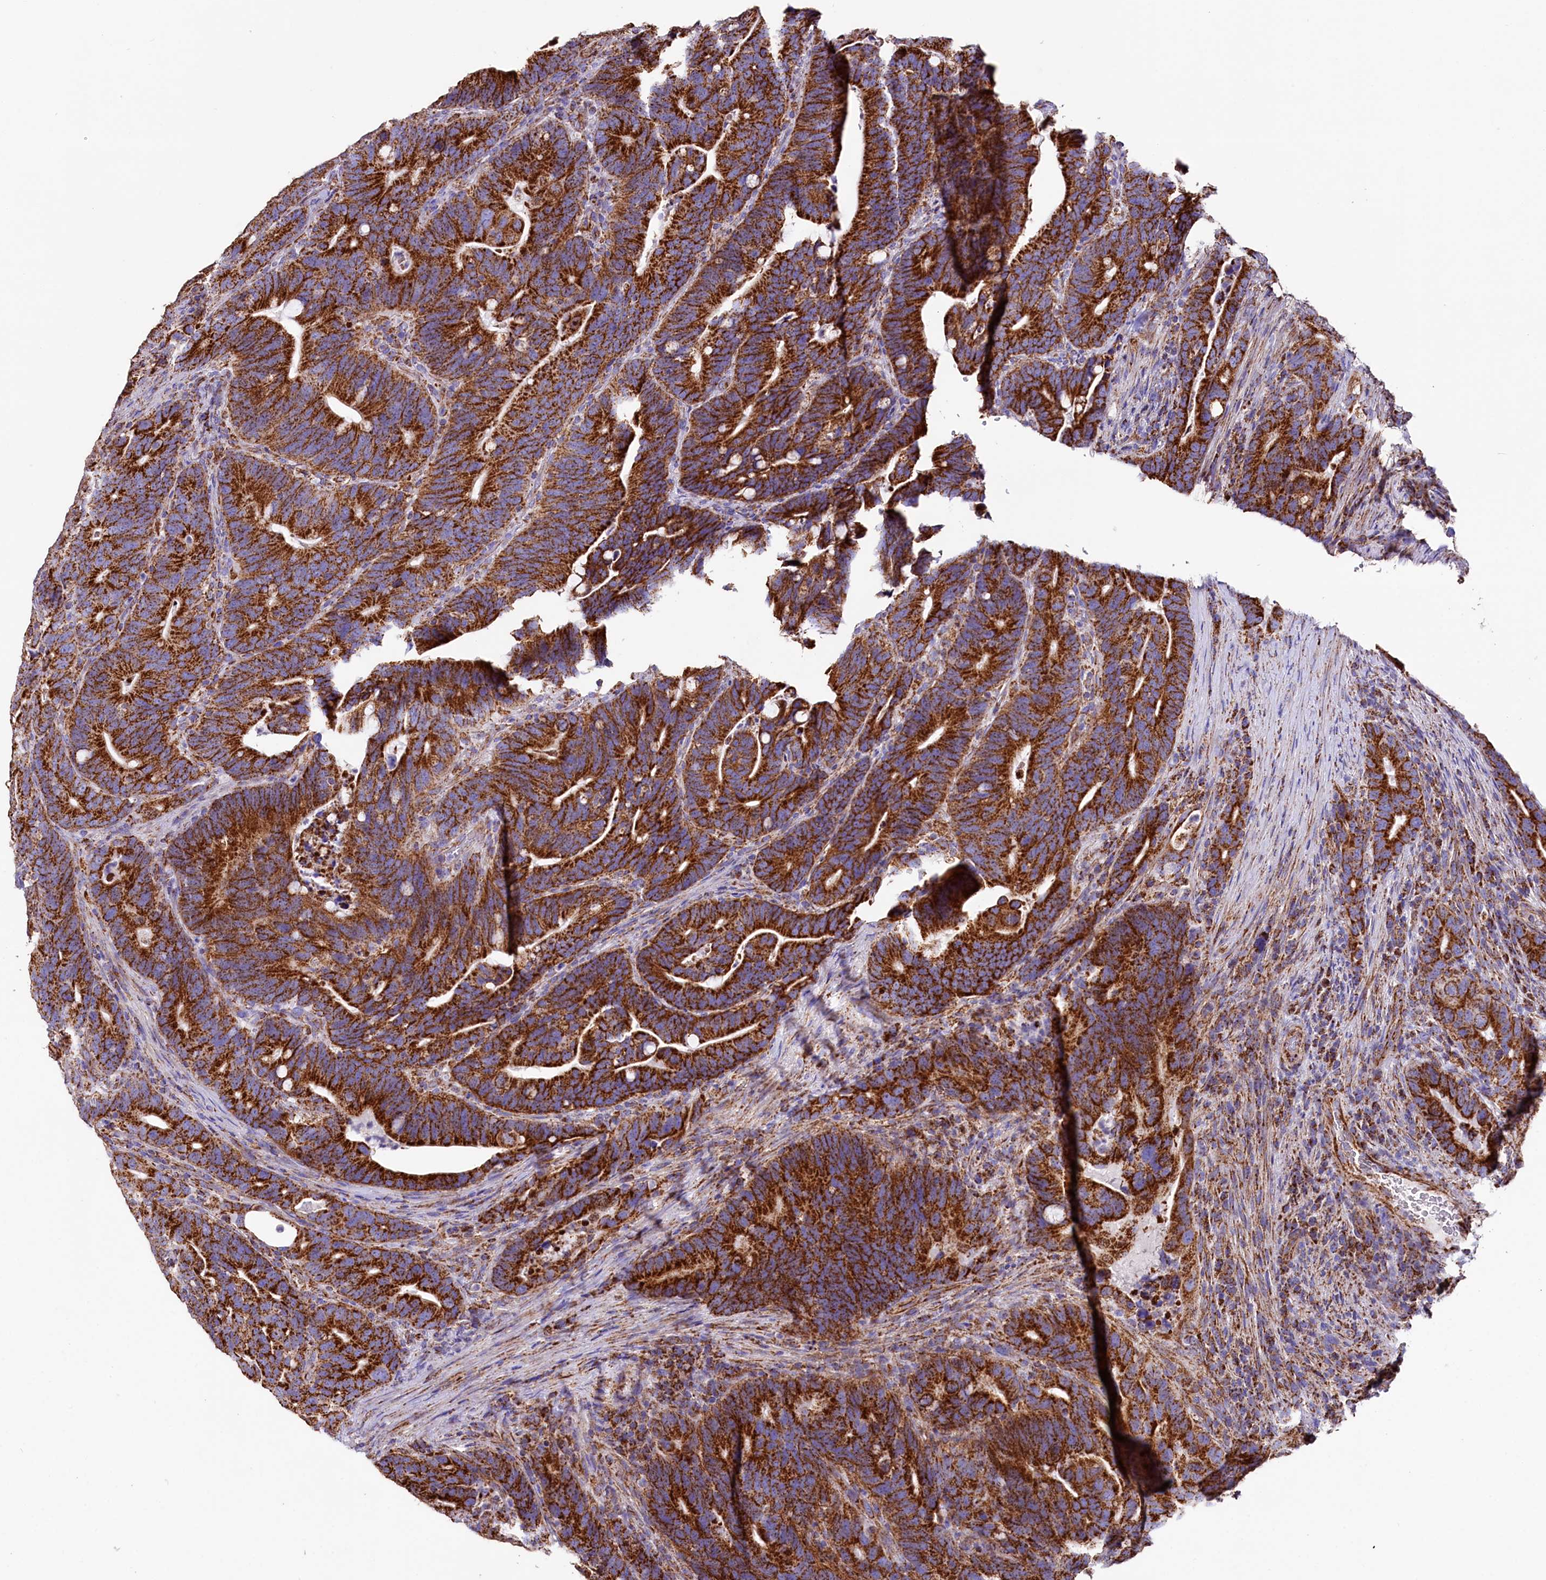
{"staining": {"intensity": "strong", "quantity": ">75%", "location": "cytoplasmic/membranous"}, "tissue": "colorectal cancer", "cell_type": "Tumor cells", "image_type": "cancer", "snomed": [{"axis": "morphology", "description": "Adenocarcinoma, NOS"}, {"axis": "topography", "description": "Colon"}], "caption": "Brown immunohistochemical staining in human colorectal cancer (adenocarcinoma) reveals strong cytoplasmic/membranous expression in about >75% of tumor cells.", "gene": "APLP2", "patient": {"sex": "female", "age": 66}}